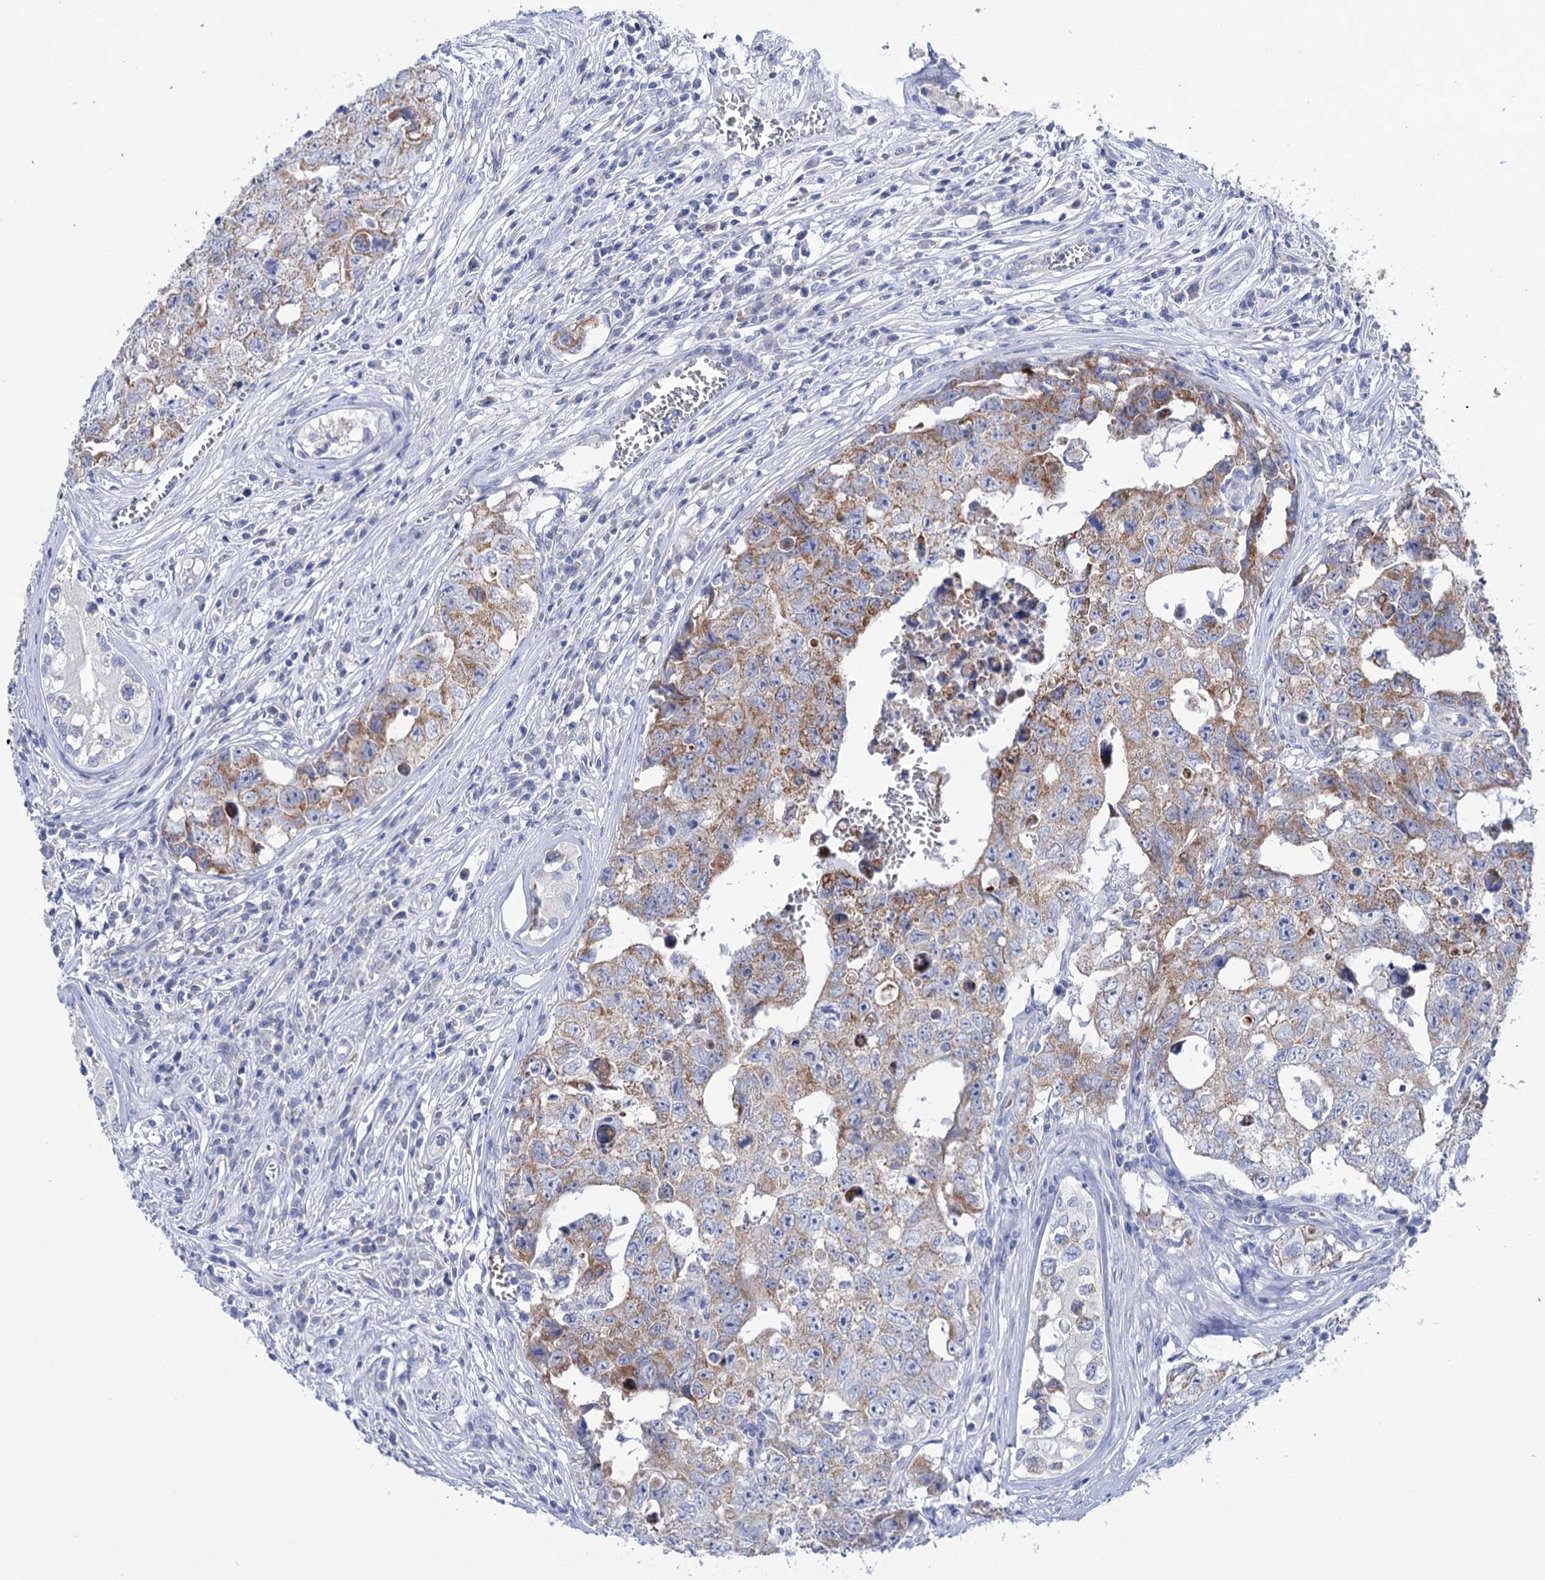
{"staining": {"intensity": "moderate", "quantity": ">75%", "location": "cytoplasmic/membranous"}, "tissue": "testis cancer", "cell_type": "Tumor cells", "image_type": "cancer", "snomed": [{"axis": "morphology", "description": "Carcinoma, Embryonal, NOS"}, {"axis": "topography", "description": "Testis"}], "caption": "There is medium levels of moderate cytoplasmic/membranous staining in tumor cells of testis cancer (embryonal carcinoma), as demonstrated by immunohistochemical staining (brown color).", "gene": "YARS2", "patient": {"sex": "male", "age": 17}}